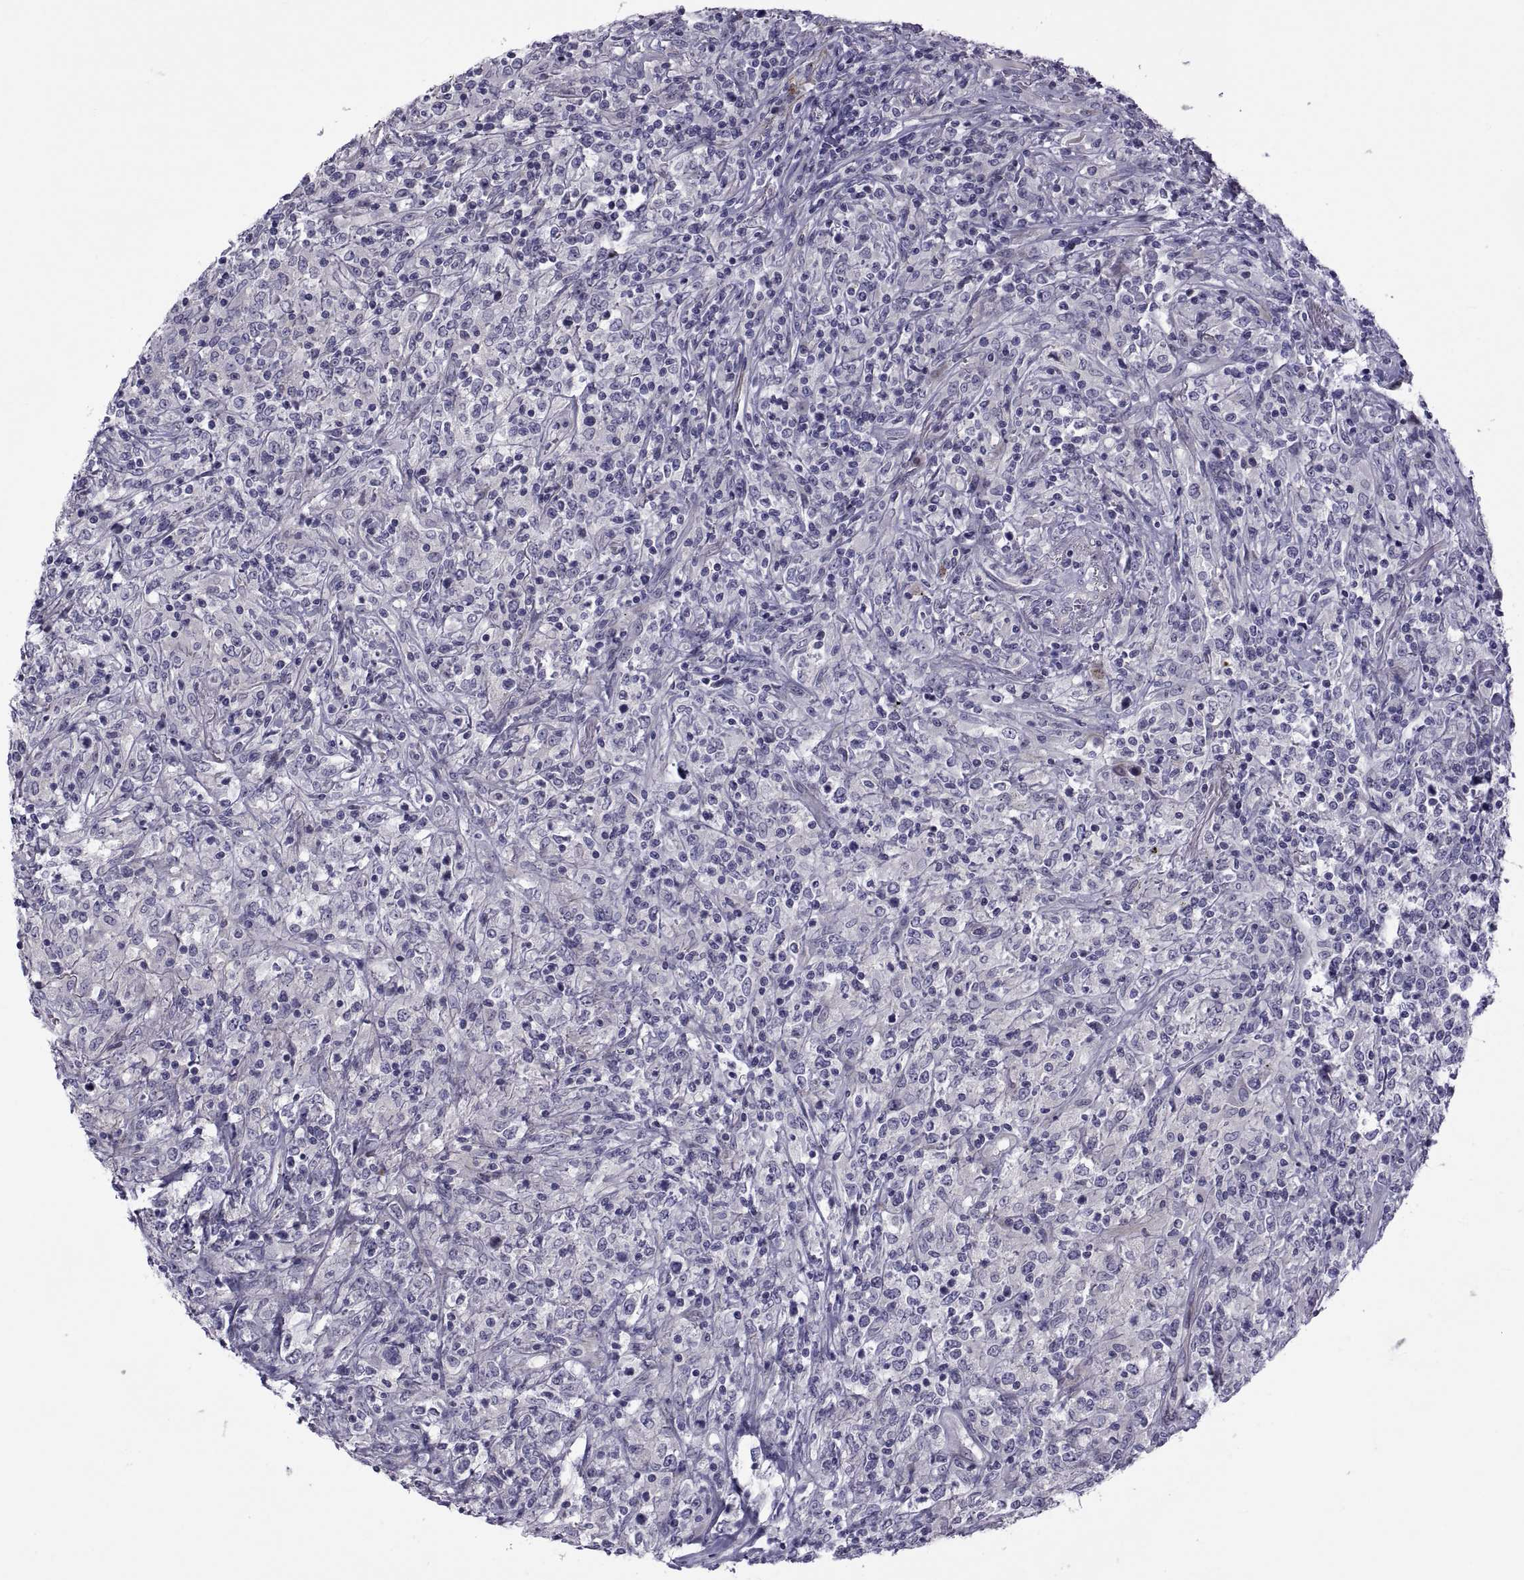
{"staining": {"intensity": "negative", "quantity": "none", "location": "none"}, "tissue": "lymphoma", "cell_type": "Tumor cells", "image_type": "cancer", "snomed": [{"axis": "morphology", "description": "Malignant lymphoma, non-Hodgkin's type, High grade"}, {"axis": "topography", "description": "Lung"}], "caption": "Histopathology image shows no protein positivity in tumor cells of malignant lymphoma, non-Hodgkin's type (high-grade) tissue.", "gene": "TMEM158", "patient": {"sex": "male", "age": 79}}